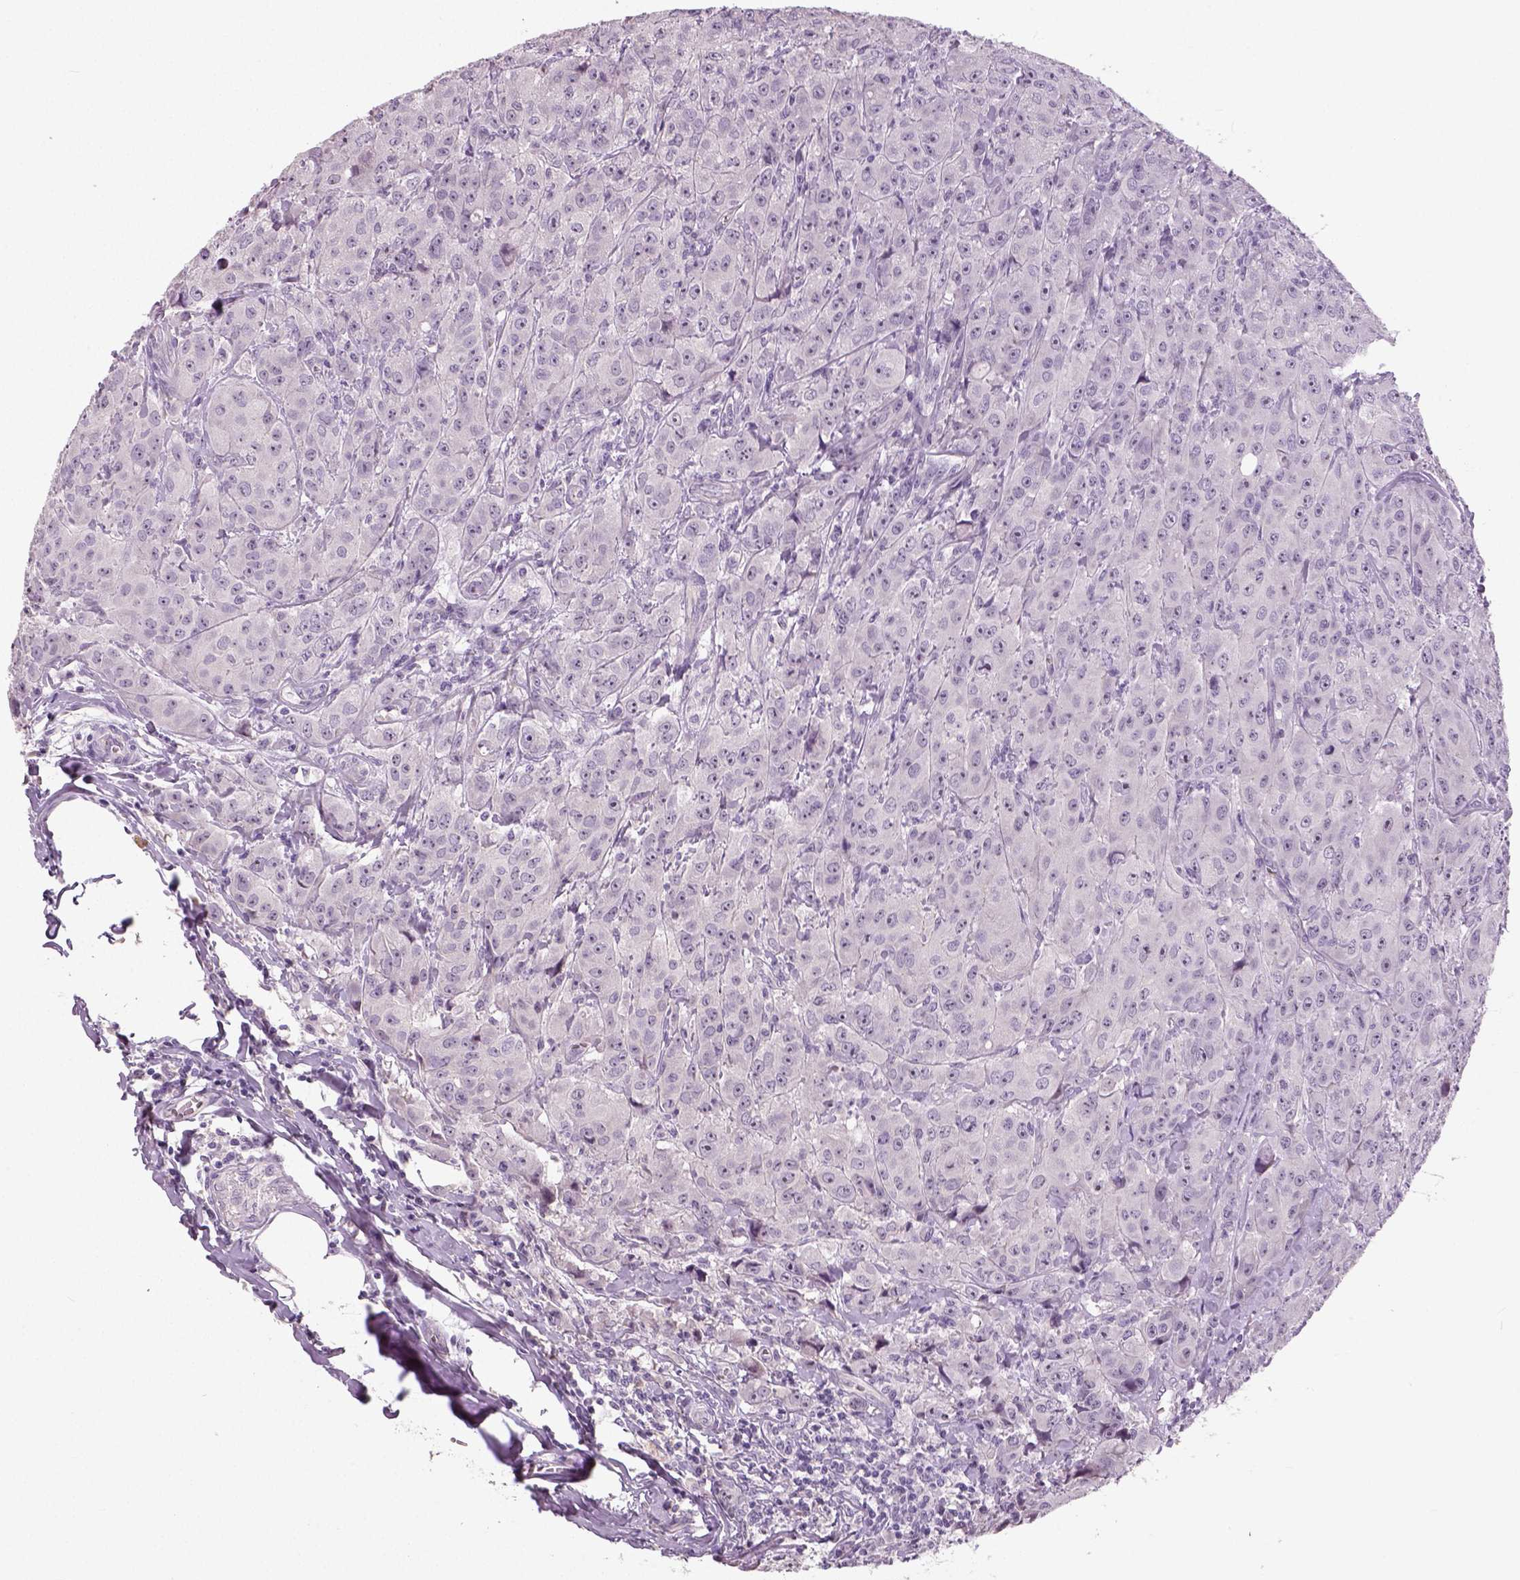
{"staining": {"intensity": "negative", "quantity": "none", "location": "none"}, "tissue": "breast cancer", "cell_type": "Tumor cells", "image_type": "cancer", "snomed": [{"axis": "morphology", "description": "Duct carcinoma"}, {"axis": "topography", "description": "Breast"}], "caption": "Immunohistochemistry (IHC) of breast intraductal carcinoma shows no positivity in tumor cells. Brightfield microscopy of immunohistochemistry (IHC) stained with DAB (3,3'-diaminobenzidine) (brown) and hematoxylin (blue), captured at high magnification.", "gene": "NECAB1", "patient": {"sex": "female", "age": 43}}